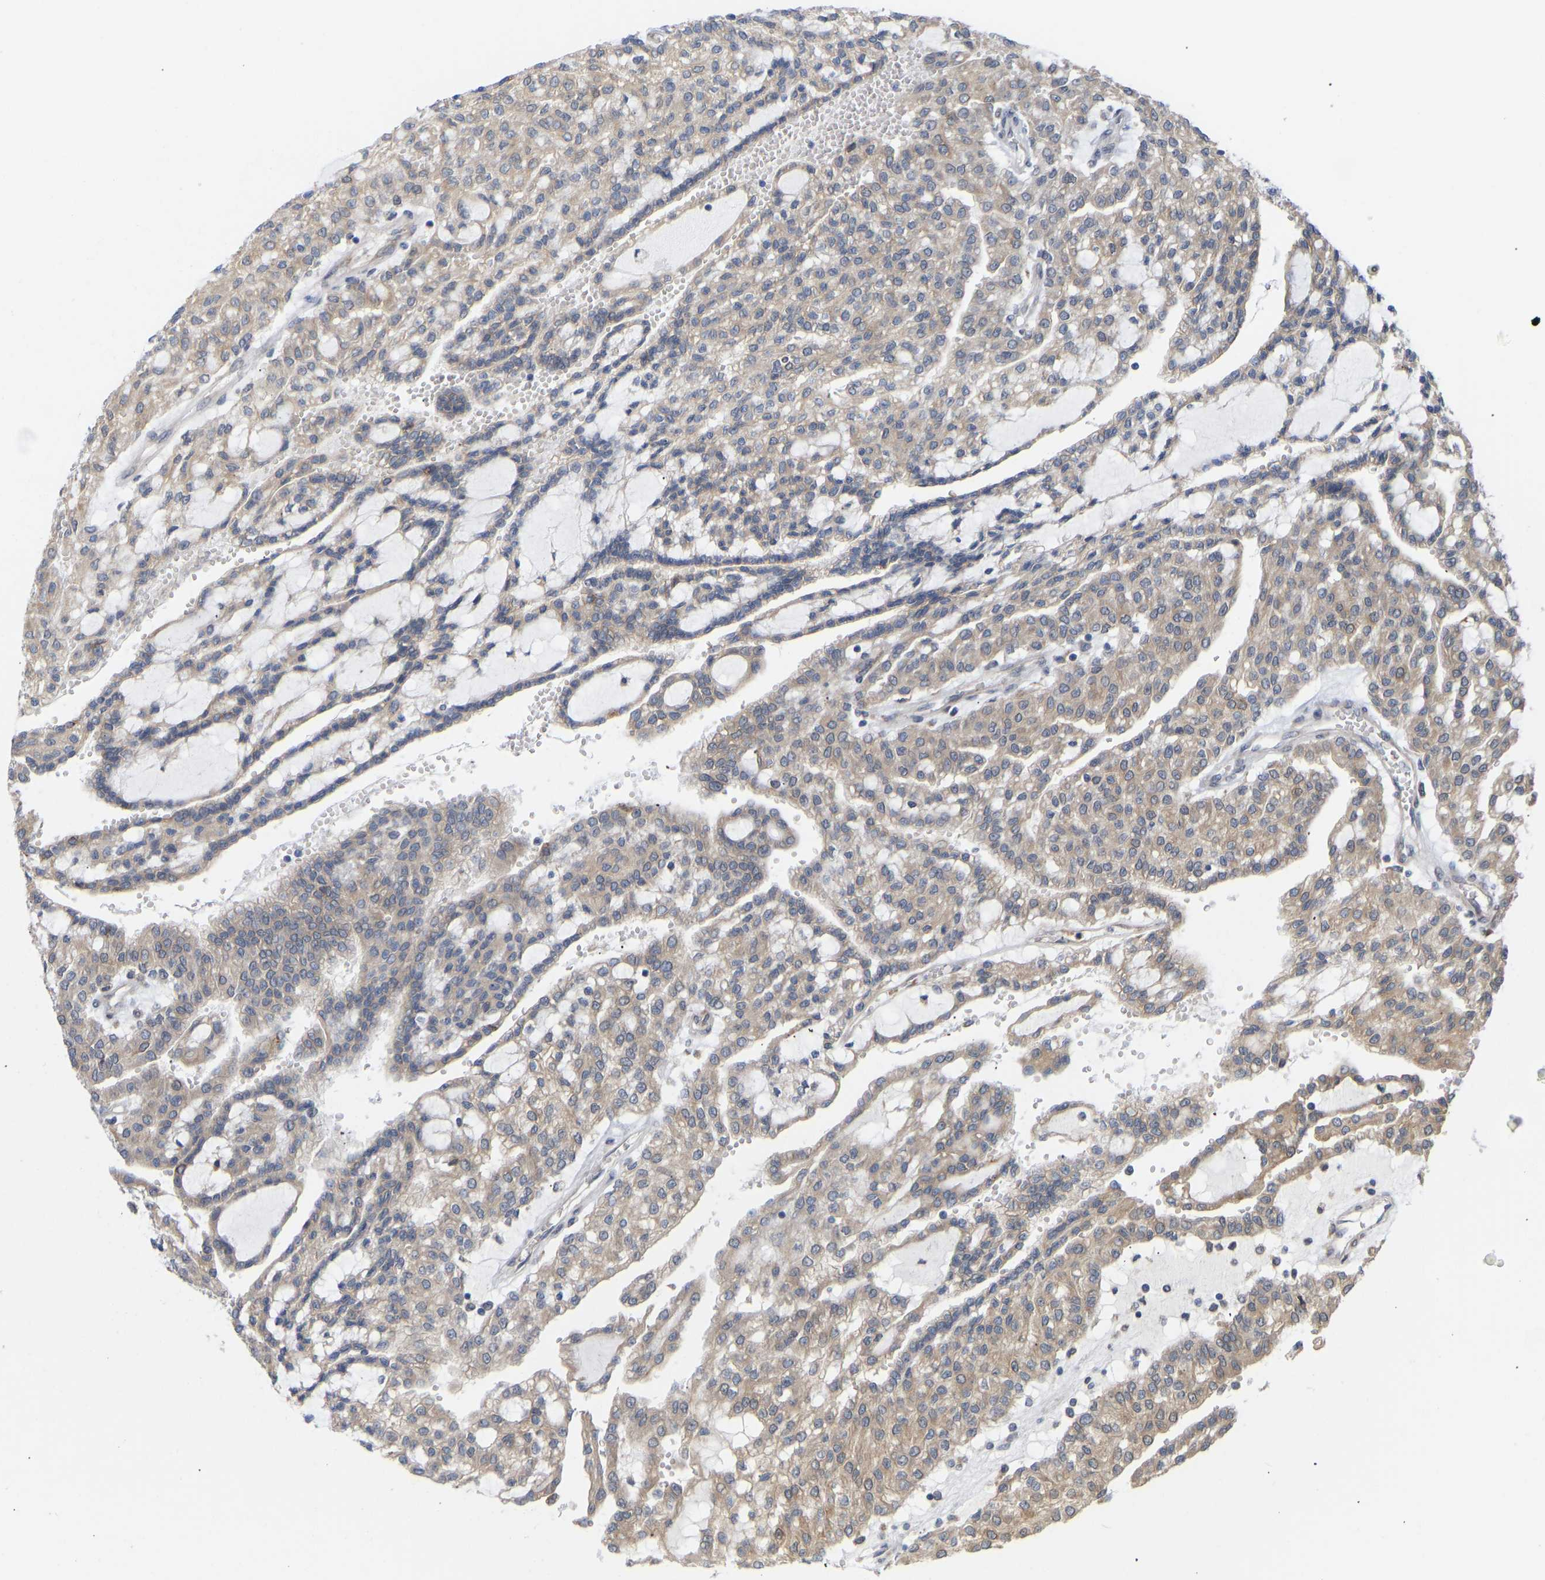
{"staining": {"intensity": "weak", "quantity": ">75%", "location": "cytoplasmic/membranous"}, "tissue": "renal cancer", "cell_type": "Tumor cells", "image_type": "cancer", "snomed": [{"axis": "morphology", "description": "Adenocarcinoma, NOS"}, {"axis": "topography", "description": "Kidney"}], "caption": "A low amount of weak cytoplasmic/membranous positivity is present in about >75% of tumor cells in renal cancer tissue.", "gene": "BEND3", "patient": {"sex": "male", "age": 63}}